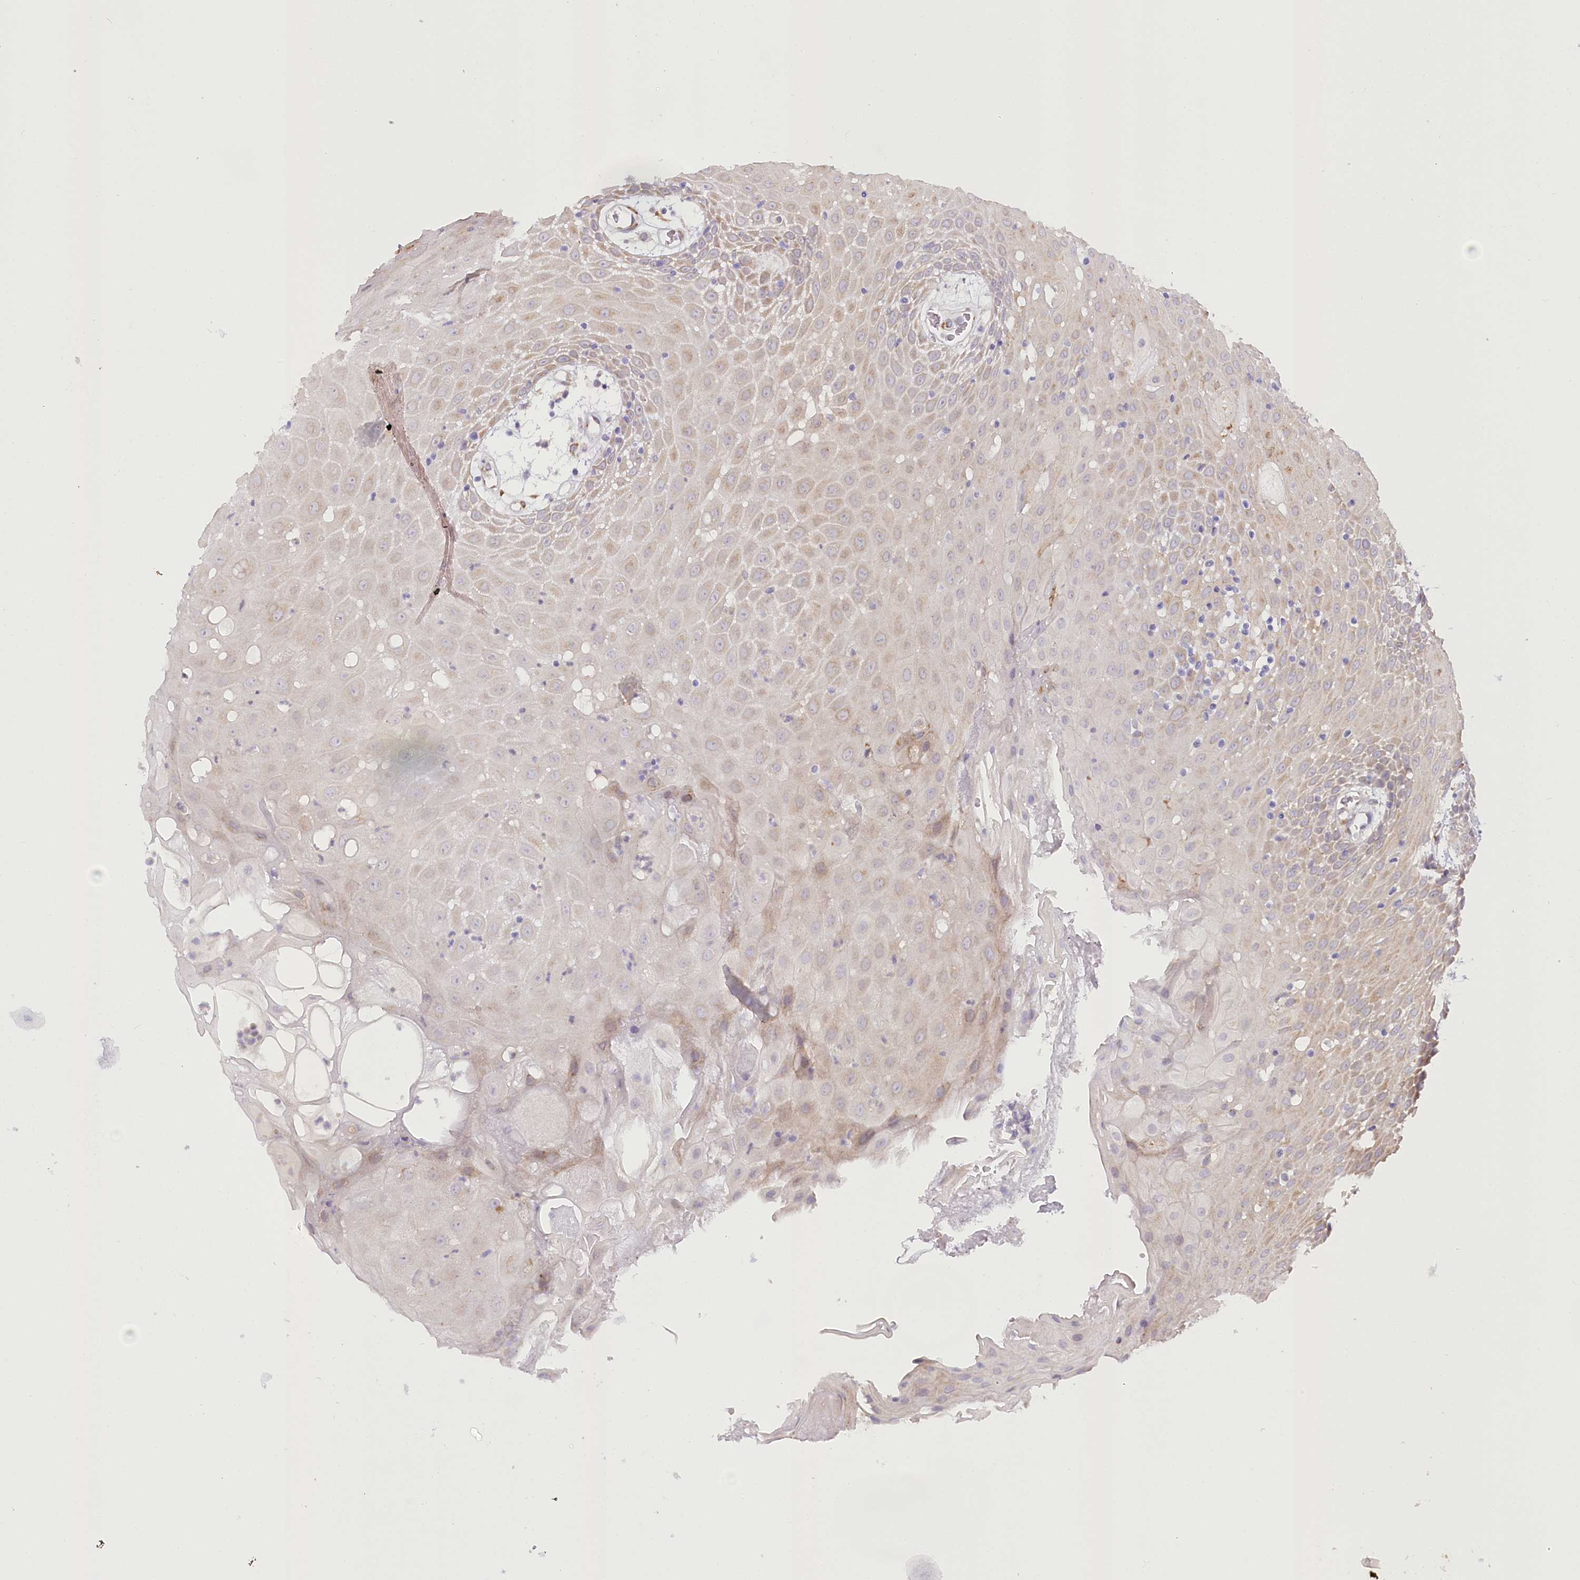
{"staining": {"intensity": "weak", "quantity": "<25%", "location": "cytoplasmic/membranous"}, "tissue": "oral mucosa", "cell_type": "Squamous epithelial cells", "image_type": "normal", "snomed": [{"axis": "morphology", "description": "Normal tissue, NOS"}, {"axis": "topography", "description": "Skeletal muscle"}, {"axis": "topography", "description": "Oral tissue"}, {"axis": "topography", "description": "Salivary gland"}, {"axis": "topography", "description": "Peripheral nerve tissue"}], "caption": "This is an immunohistochemistry image of unremarkable oral mucosa. There is no expression in squamous epithelial cells.", "gene": "NCKAP5", "patient": {"sex": "male", "age": 54}}